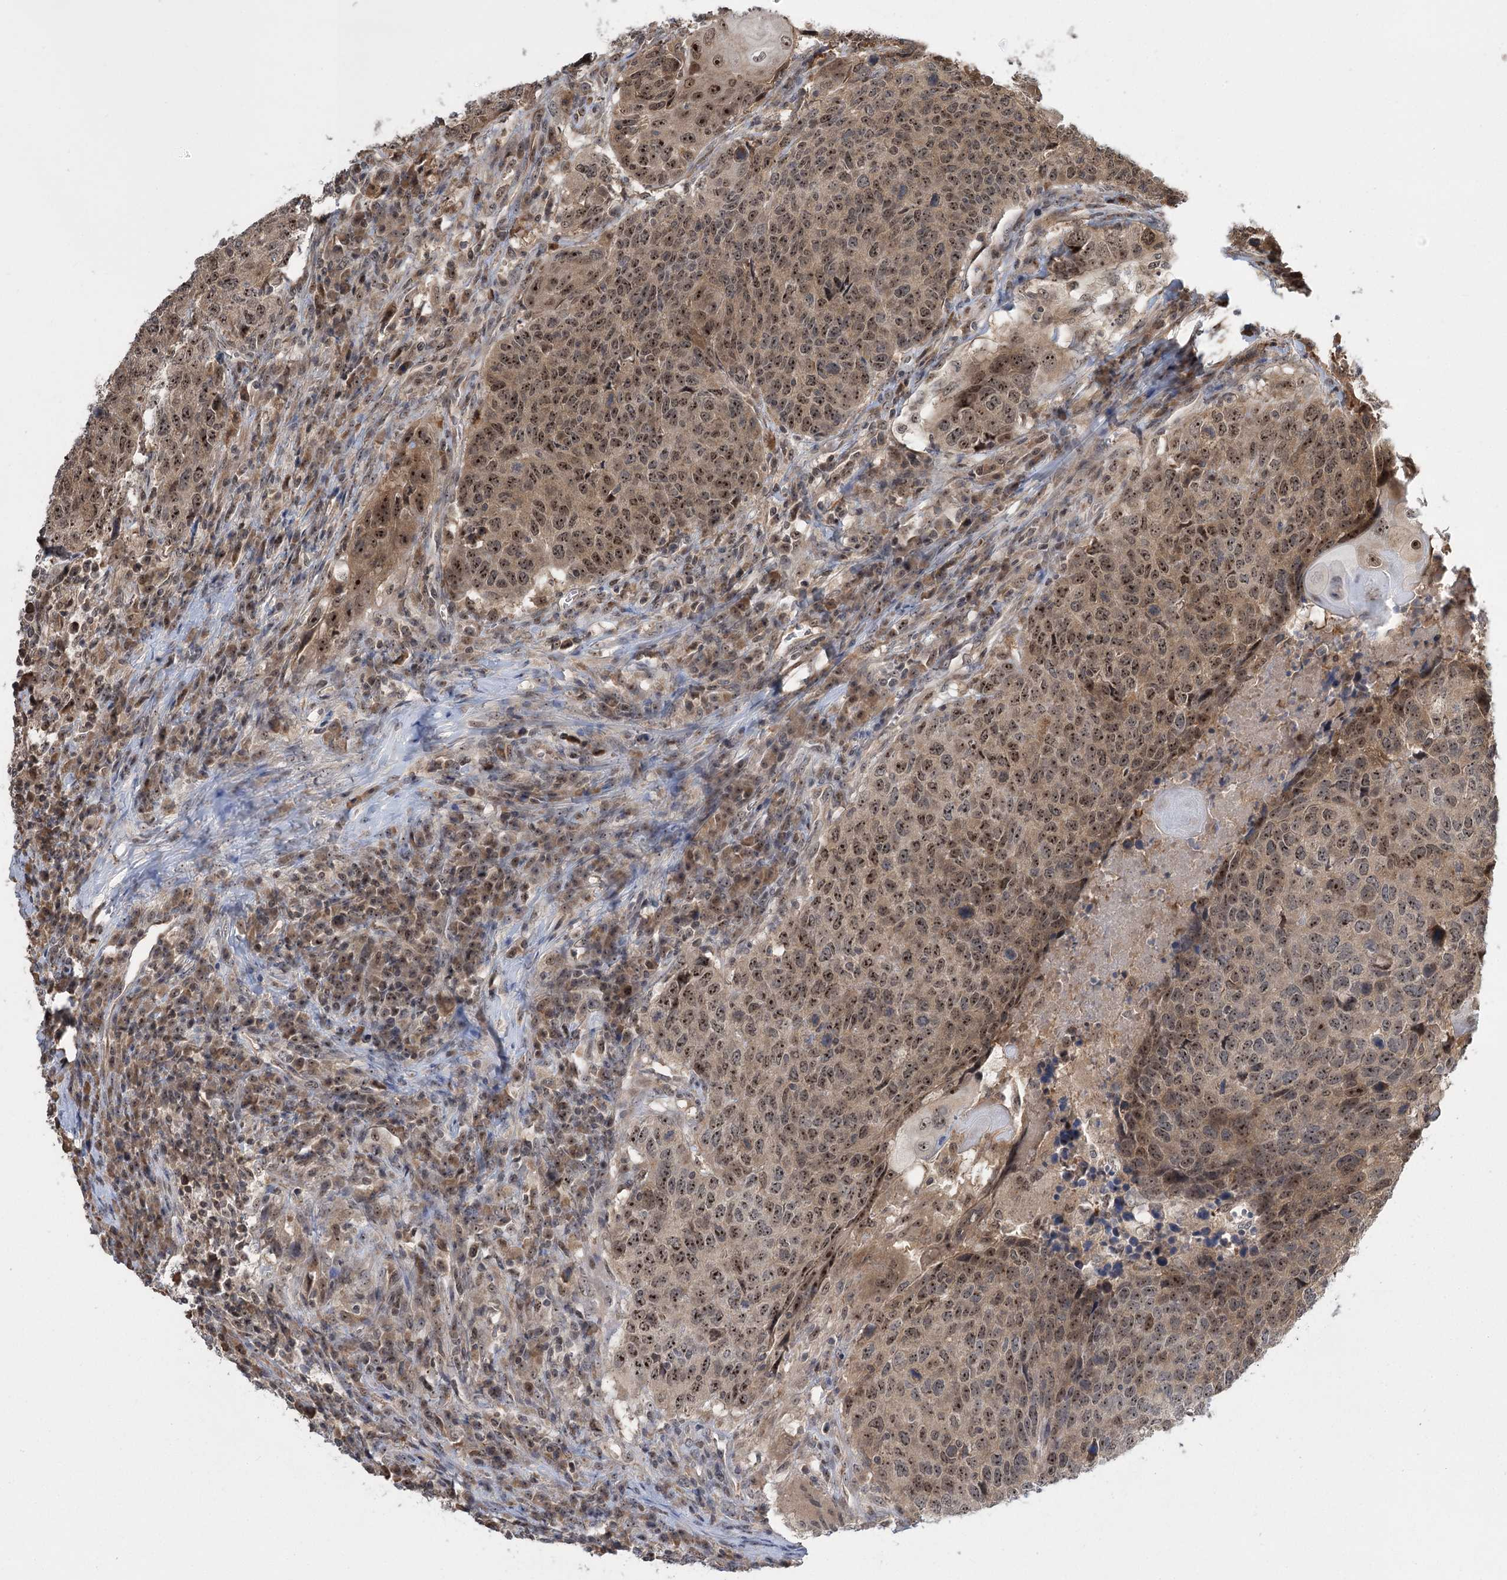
{"staining": {"intensity": "moderate", "quantity": ">75%", "location": "cytoplasmic/membranous,nuclear"}, "tissue": "head and neck cancer", "cell_type": "Tumor cells", "image_type": "cancer", "snomed": [{"axis": "morphology", "description": "Squamous cell carcinoma, NOS"}, {"axis": "topography", "description": "Head-Neck"}], "caption": "Brown immunohistochemical staining in head and neck cancer (squamous cell carcinoma) demonstrates moderate cytoplasmic/membranous and nuclear expression in approximately >75% of tumor cells.", "gene": "SERGEF", "patient": {"sex": "male", "age": 66}}